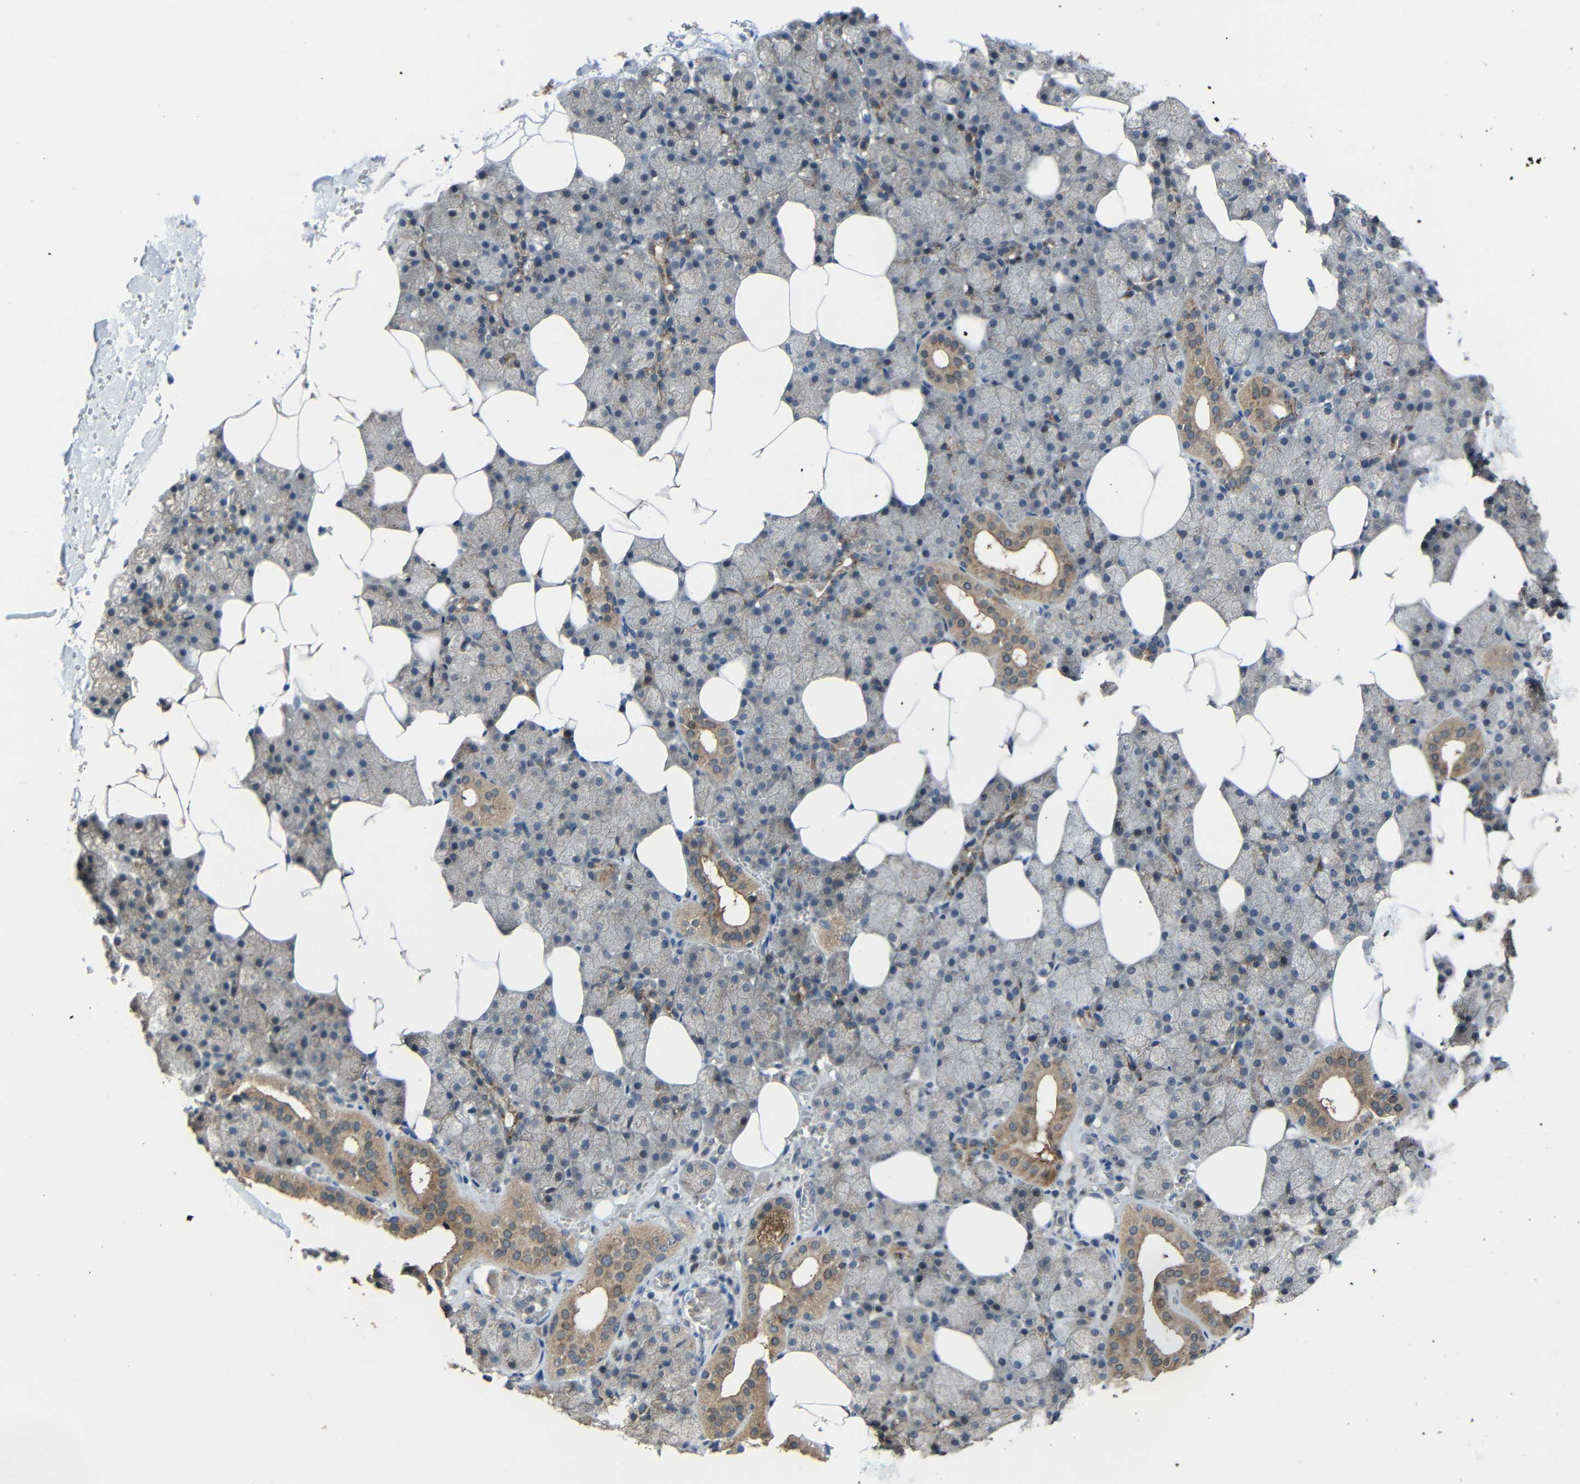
{"staining": {"intensity": "moderate", "quantity": ">75%", "location": "cytoplasmic/membranous"}, "tissue": "salivary gland", "cell_type": "Glandular cells", "image_type": "normal", "snomed": [{"axis": "morphology", "description": "Normal tissue, NOS"}, {"axis": "topography", "description": "Salivary gland"}], "caption": "An image of human salivary gland stained for a protein demonstrates moderate cytoplasmic/membranous brown staining in glandular cells. (DAB = brown stain, brightfield microscopy at high magnification).", "gene": "CHST9", "patient": {"sex": "male", "age": 62}}